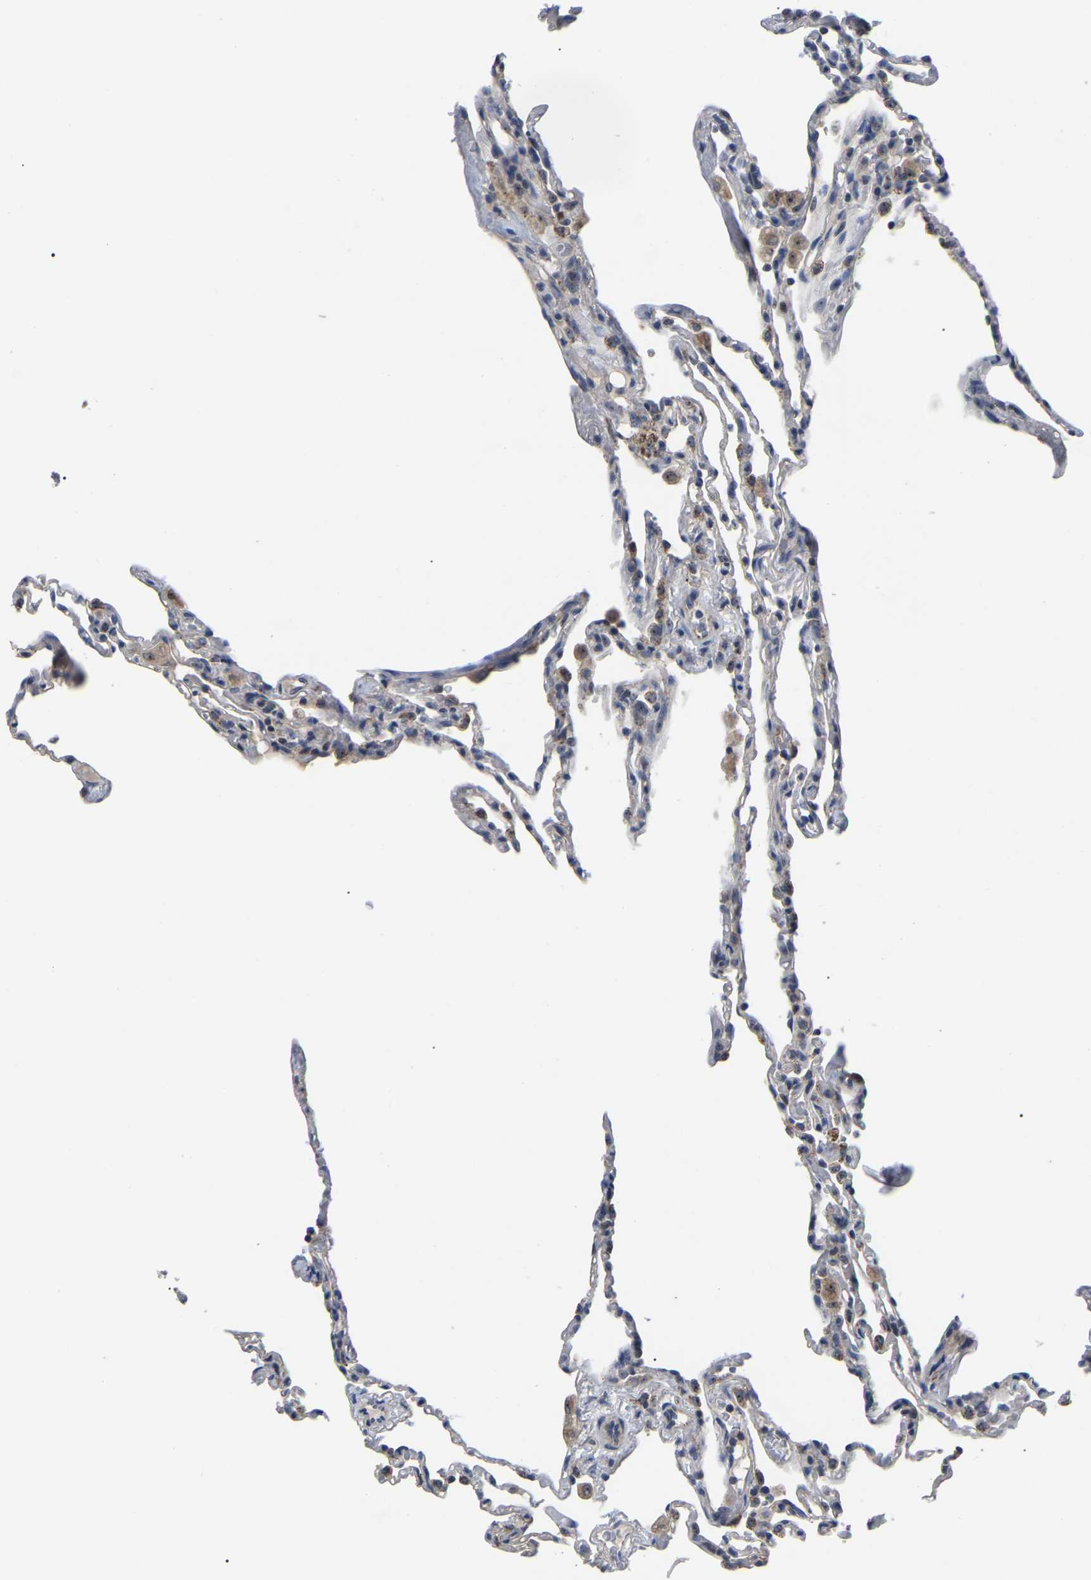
{"staining": {"intensity": "negative", "quantity": "none", "location": "none"}, "tissue": "lung", "cell_type": "Alveolar cells", "image_type": "normal", "snomed": [{"axis": "morphology", "description": "Normal tissue, NOS"}, {"axis": "topography", "description": "Lung"}], "caption": "This is an immunohistochemistry photomicrograph of benign human lung. There is no expression in alveolar cells.", "gene": "NOP53", "patient": {"sex": "male", "age": 59}}